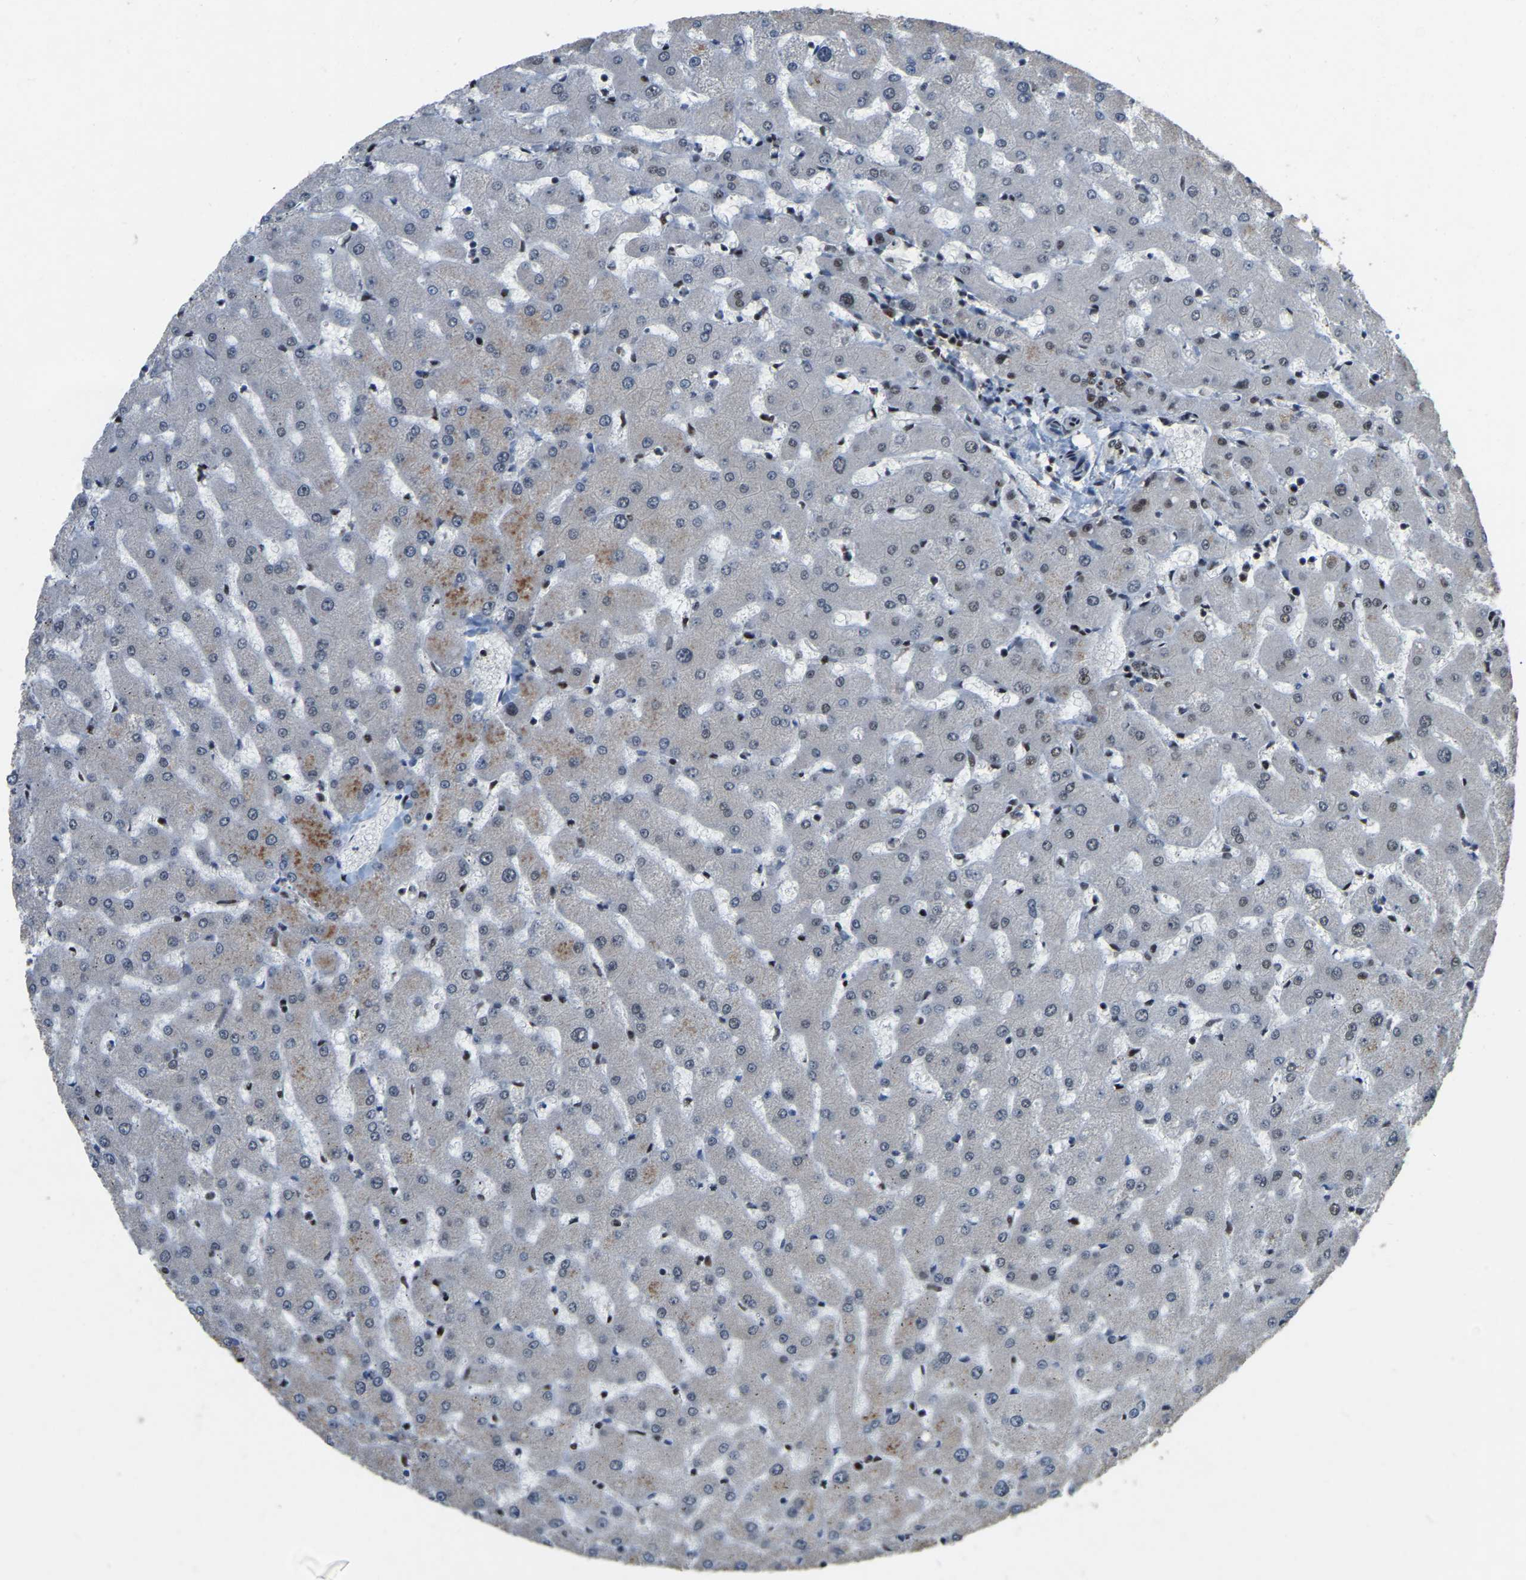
{"staining": {"intensity": "moderate", "quantity": ">75%", "location": "nuclear"}, "tissue": "liver", "cell_type": "Cholangiocytes", "image_type": "normal", "snomed": [{"axis": "morphology", "description": "Normal tissue, NOS"}, {"axis": "topography", "description": "Liver"}], "caption": "About >75% of cholangiocytes in benign human liver exhibit moderate nuclear protein staining as visualized by brown immunohistochemical staining.", "gene": "TBL1XR1", "patient": {"sex": "female", "age": 63}}